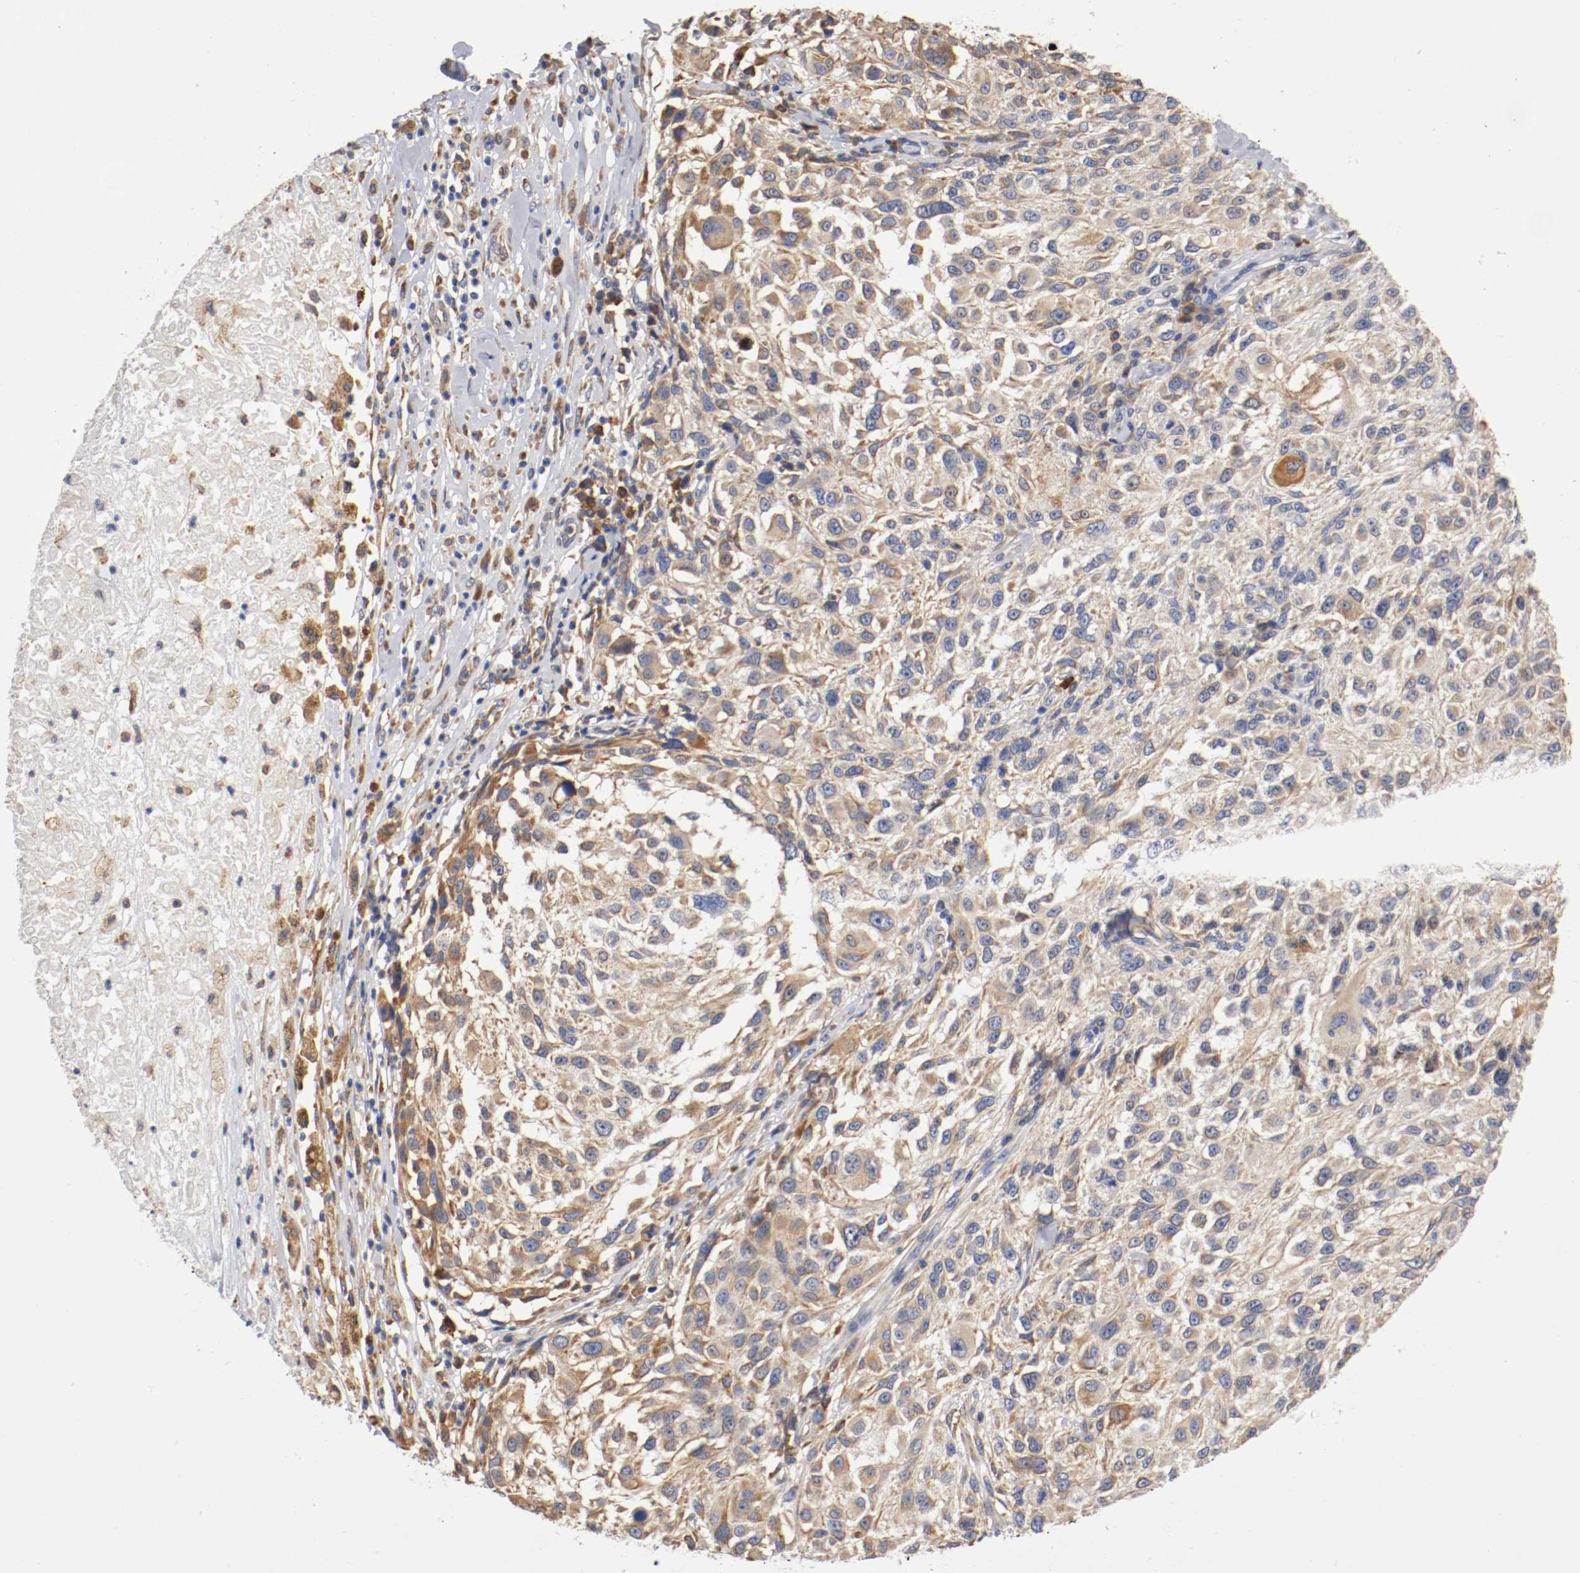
{"staining": {"intensity": "weak", "quantity": ">75%", "location": "cytoplasmic/membranous"}, "tissue": "melanoma", "cell_type": "Tumor cells", "image_type": "cancer", "snomed": [{"axis": "morphology", "description": "Necrosis, NOS"}, {"axis": "morphology", "description": "Malignant melanoma, NOS"}, {"axis": "topography", "description": "Skin"}], "caption": "Malignant melanoma stained with DAB immunohistochemistry (IHC) reveals low levels of weak cytoplasmic/membranous staining in approximately >75% of tumor cells.", "gene": "TNFSF13", "patient": {"sex": "female", "age": 87}}